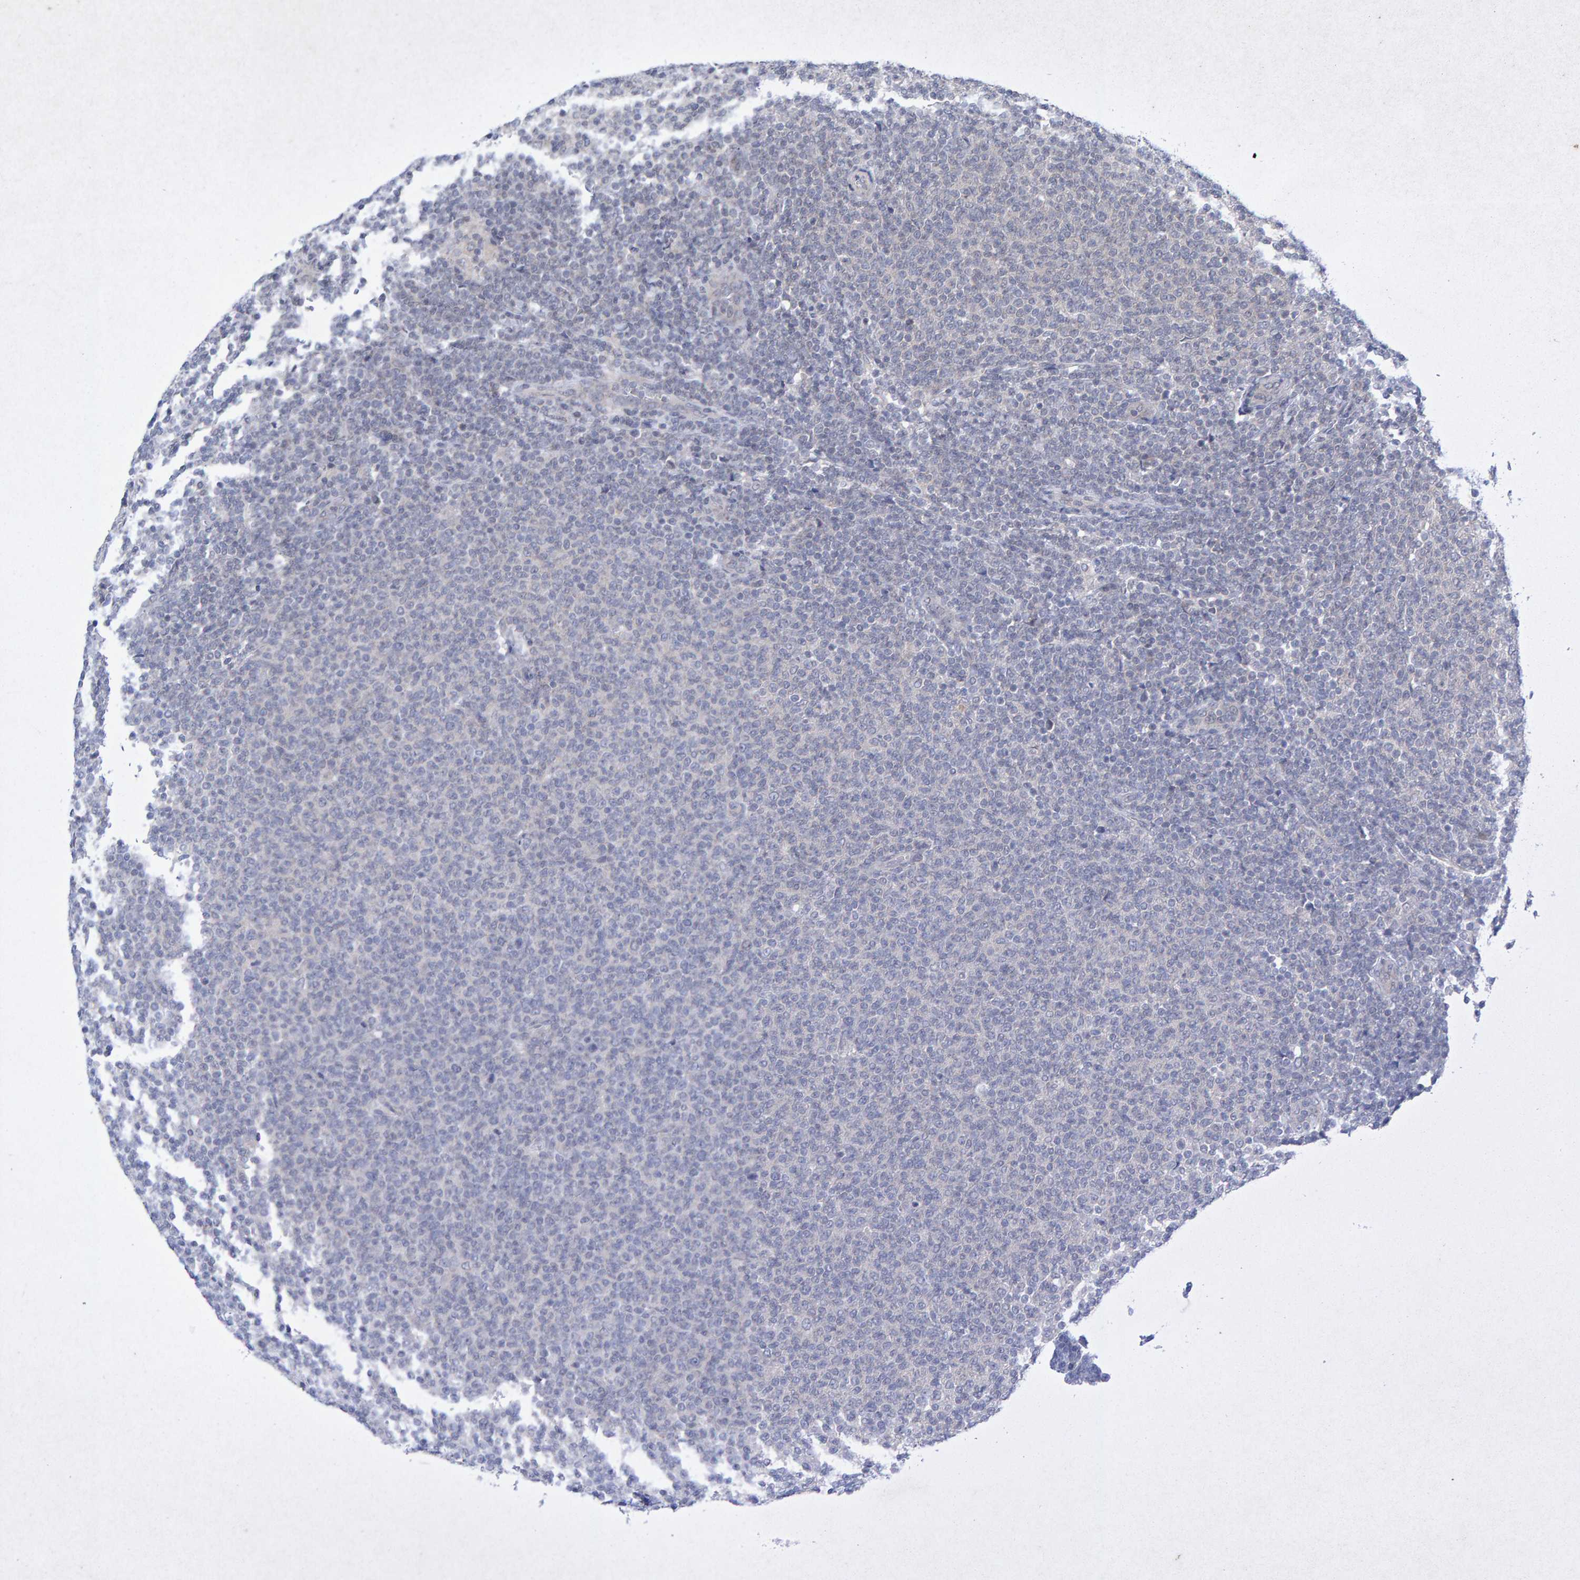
{"staining": {"intensity": "negative", "quantity": "none", "location": "none"}, "tissue": "lymphoma", "cell_type": "Tumor cells", "image_type": "cancer", "snomed": [{"axis": "morphology", "description": "Malignant lymphoma, non-Hodgkin's type, Low grade"}, {"axis": "topography", "description": "Lymph node"}], "caption": "Immunohistochemistry (IHC) of human malignant lymphoma, non-Hodgkin's type (low-grade) exhibits no staining in tumor cells. The staining was performed using DAB (3,3'-diaminobenzidine) to visualize the protein expression in brown, while the nuclei were stained in blue with hematoxylin (Magnification: 20x).", "gene": "CDH2", "patient": {"sex": "male", "age": 66}}